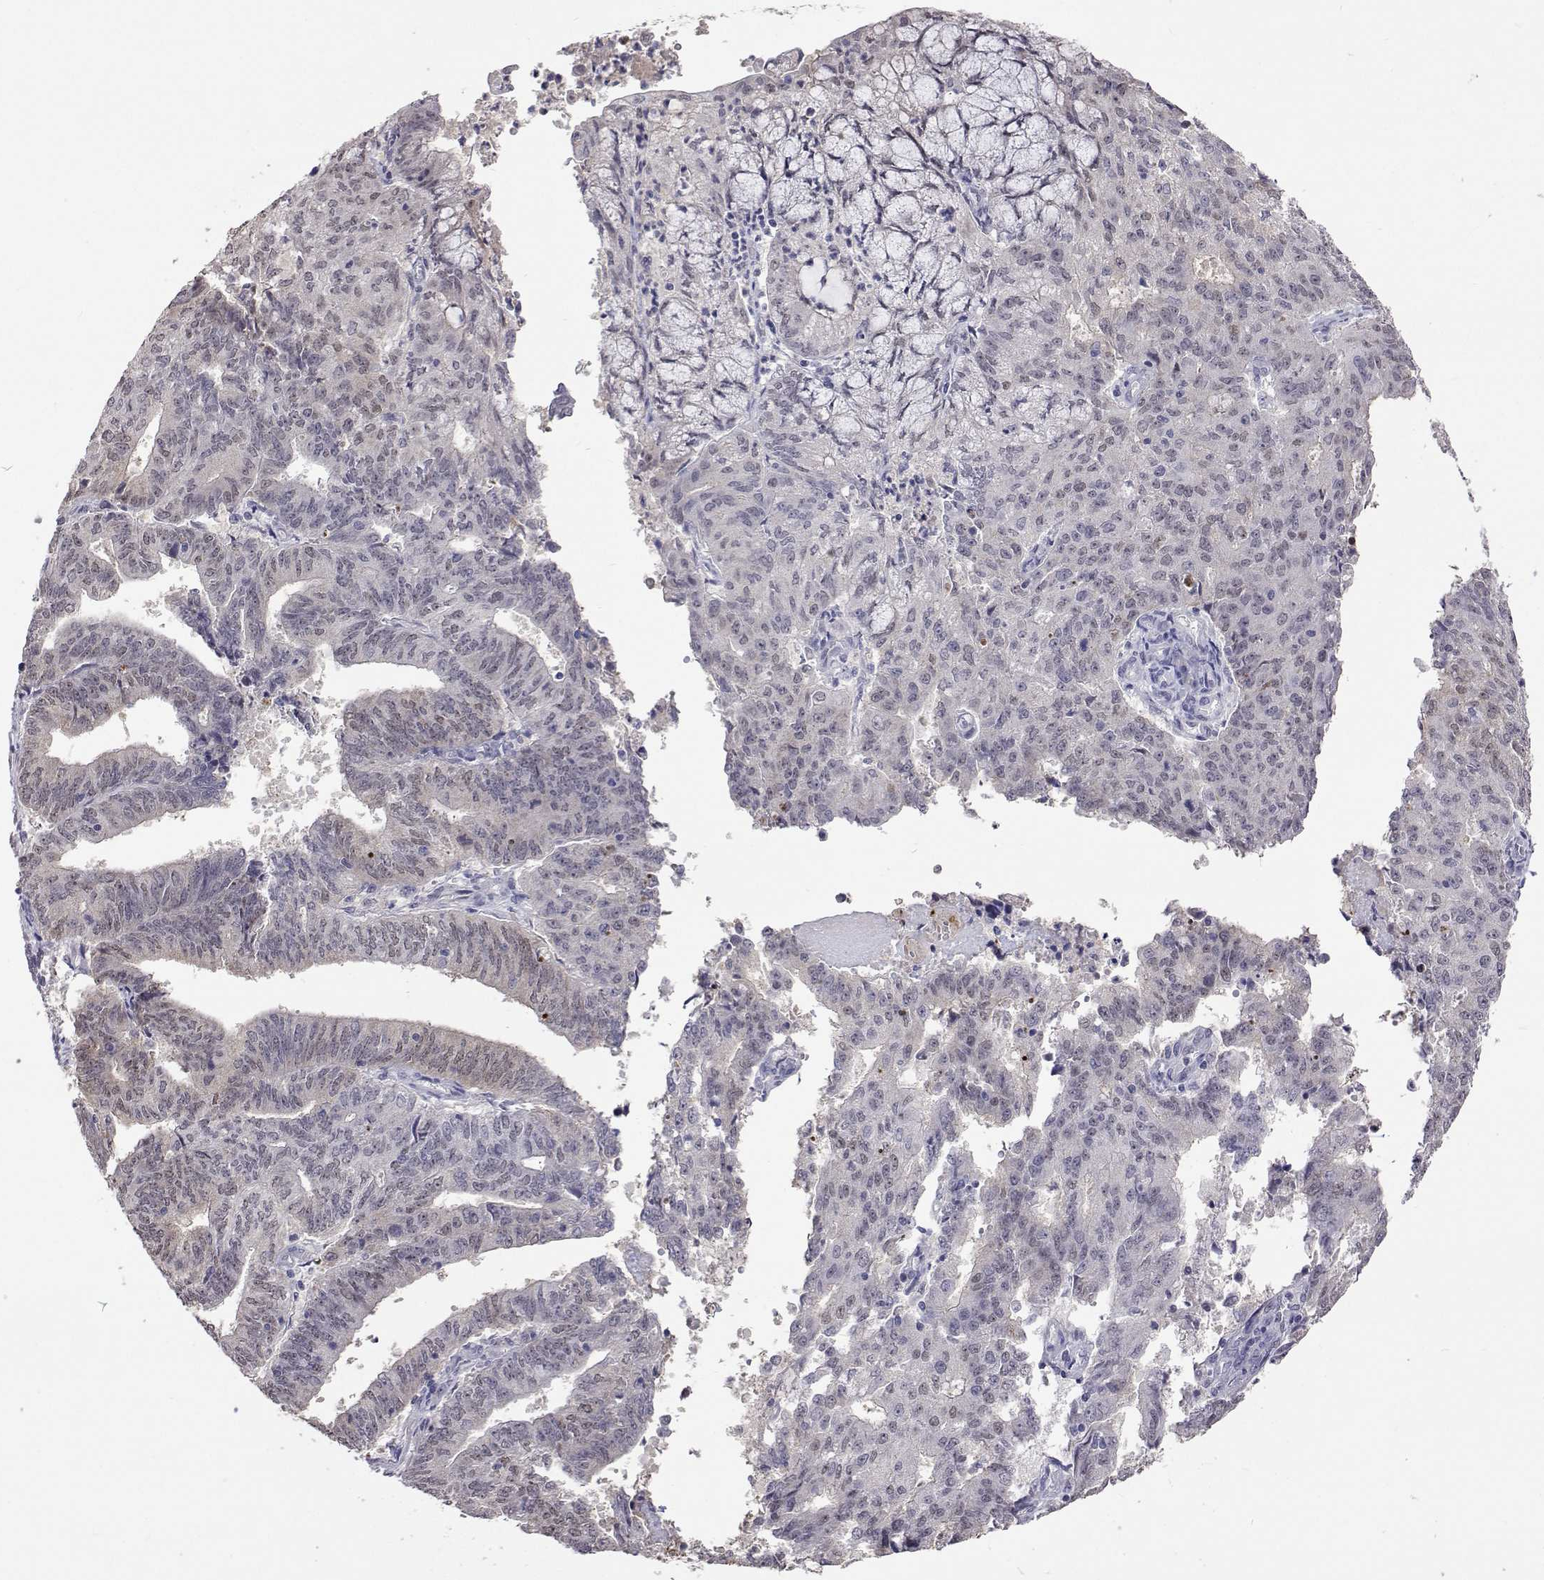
{"staining": {"intensity": "weak", "quantity": "<25%", "location": "nuclear"}, "tissue": "endometrial cancer", "cell_type": "Tumor cells", "image_type": "cancer", "snomed": [{"axis": "morphology", "description": "Adenocarcinoma, NOS"}, {"axis": "topography", "description": "Endometrium"}], "caption": "IHC of human endometrial cancer (adenocarcinoma) exhibits no staining in tumor cells.", "gene": "HNRNPA0", "patient": {"sex": "female", "age": 82}}